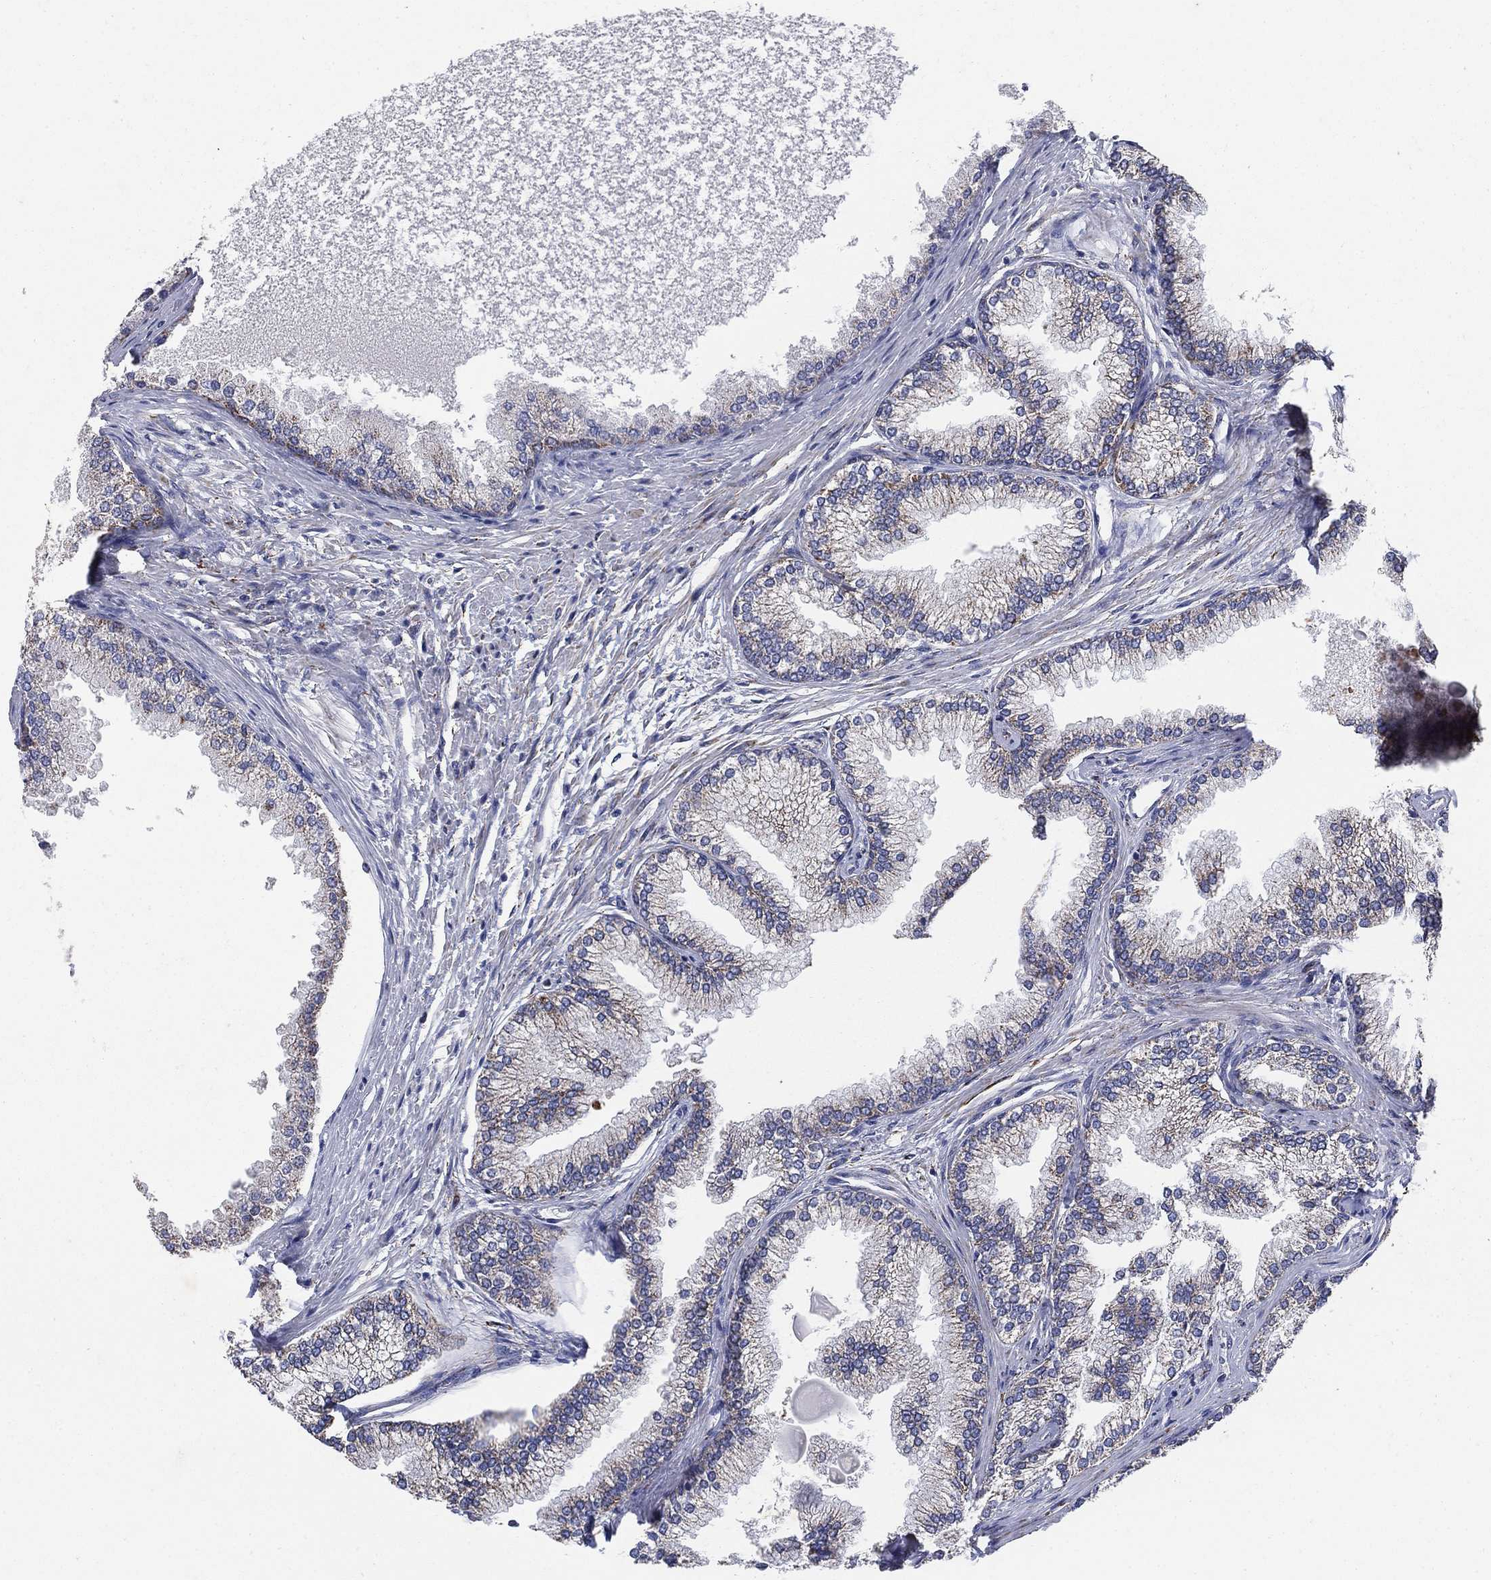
{"staining": {"intensity": "strong", "quantity": "25%-75%", "location": "cytoplasmic/membranous"}, "tissue": "prostate", "cell_type": "Glandular cells", "image_type": "normal", "snomed": [{"axis": "morphology", "description": "Normal tissue, NOS"}, {"axis": "topography", "description": "Prostate"}], "caption": "Strong cytoplasmic/membranous expression for a protein is present in approximately 25%-75% of glandular cells of unremarkable prostate using immunohistochemistry (IHC).", "gene": "PNPLA2", "patient": {"sex": "male", "age": 72}}